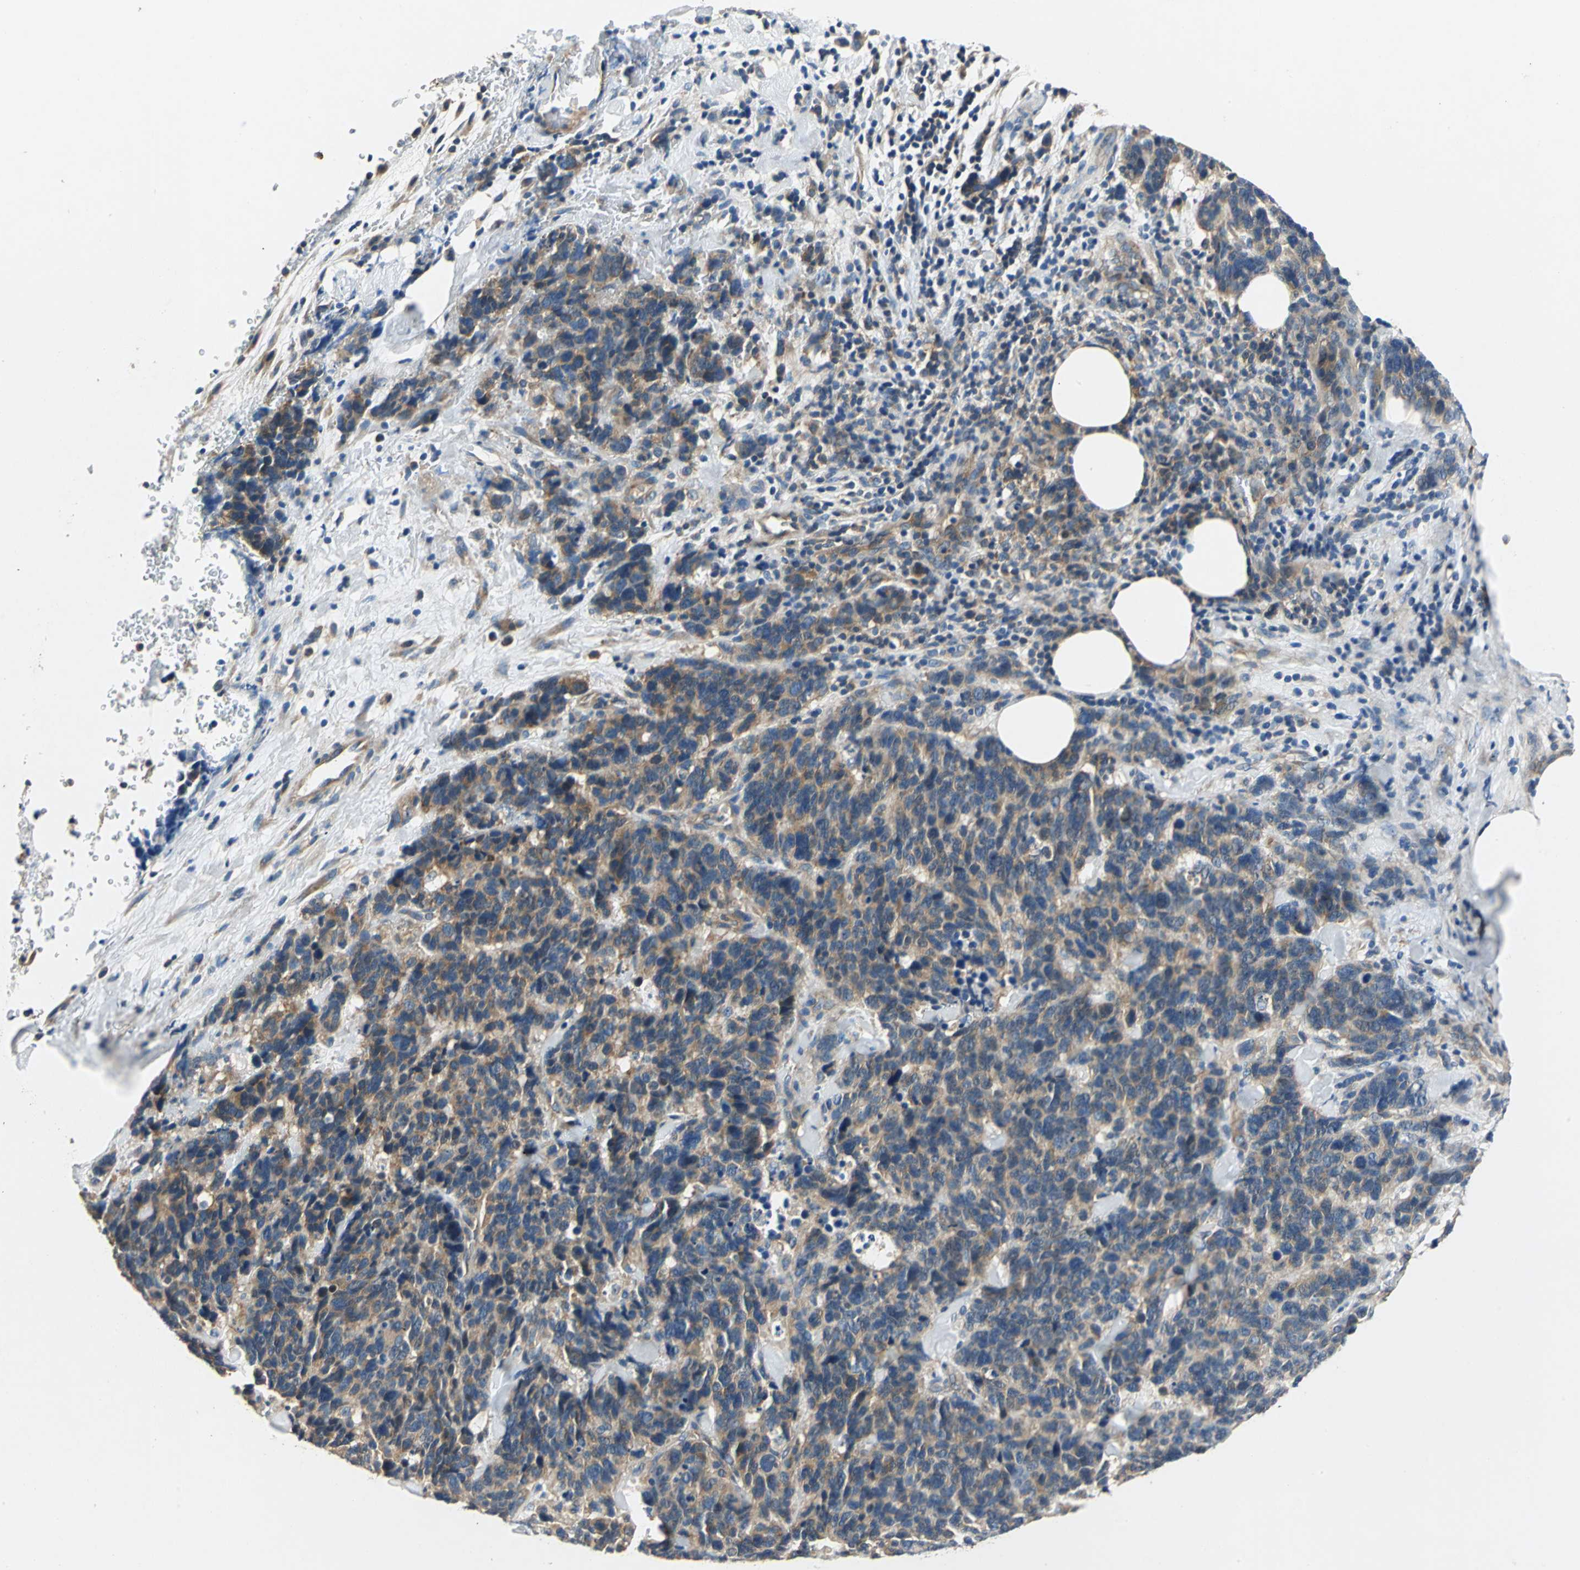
{"staining": {"intensity": "weak", "quantity": ">75%", "location": "cytoplasmic/membranous"}, "tissue": "lung cancer", "cell_type": "Tumor cells", "image_type": "cancer", "snomed": [{"axis": "morphology", "description": "Neoplasm, malignant, NOS"}, {"axis": "topography", "description": "Lung"}], "caption": "The immunohistochemical stain highlights weak cytoplasmic/membranous staining in tumor cells of lung cancer (neoplasm (malignant)) tissue.", "gene": "DDX3Y", "patient": {"sex": "female", "age": 58}}